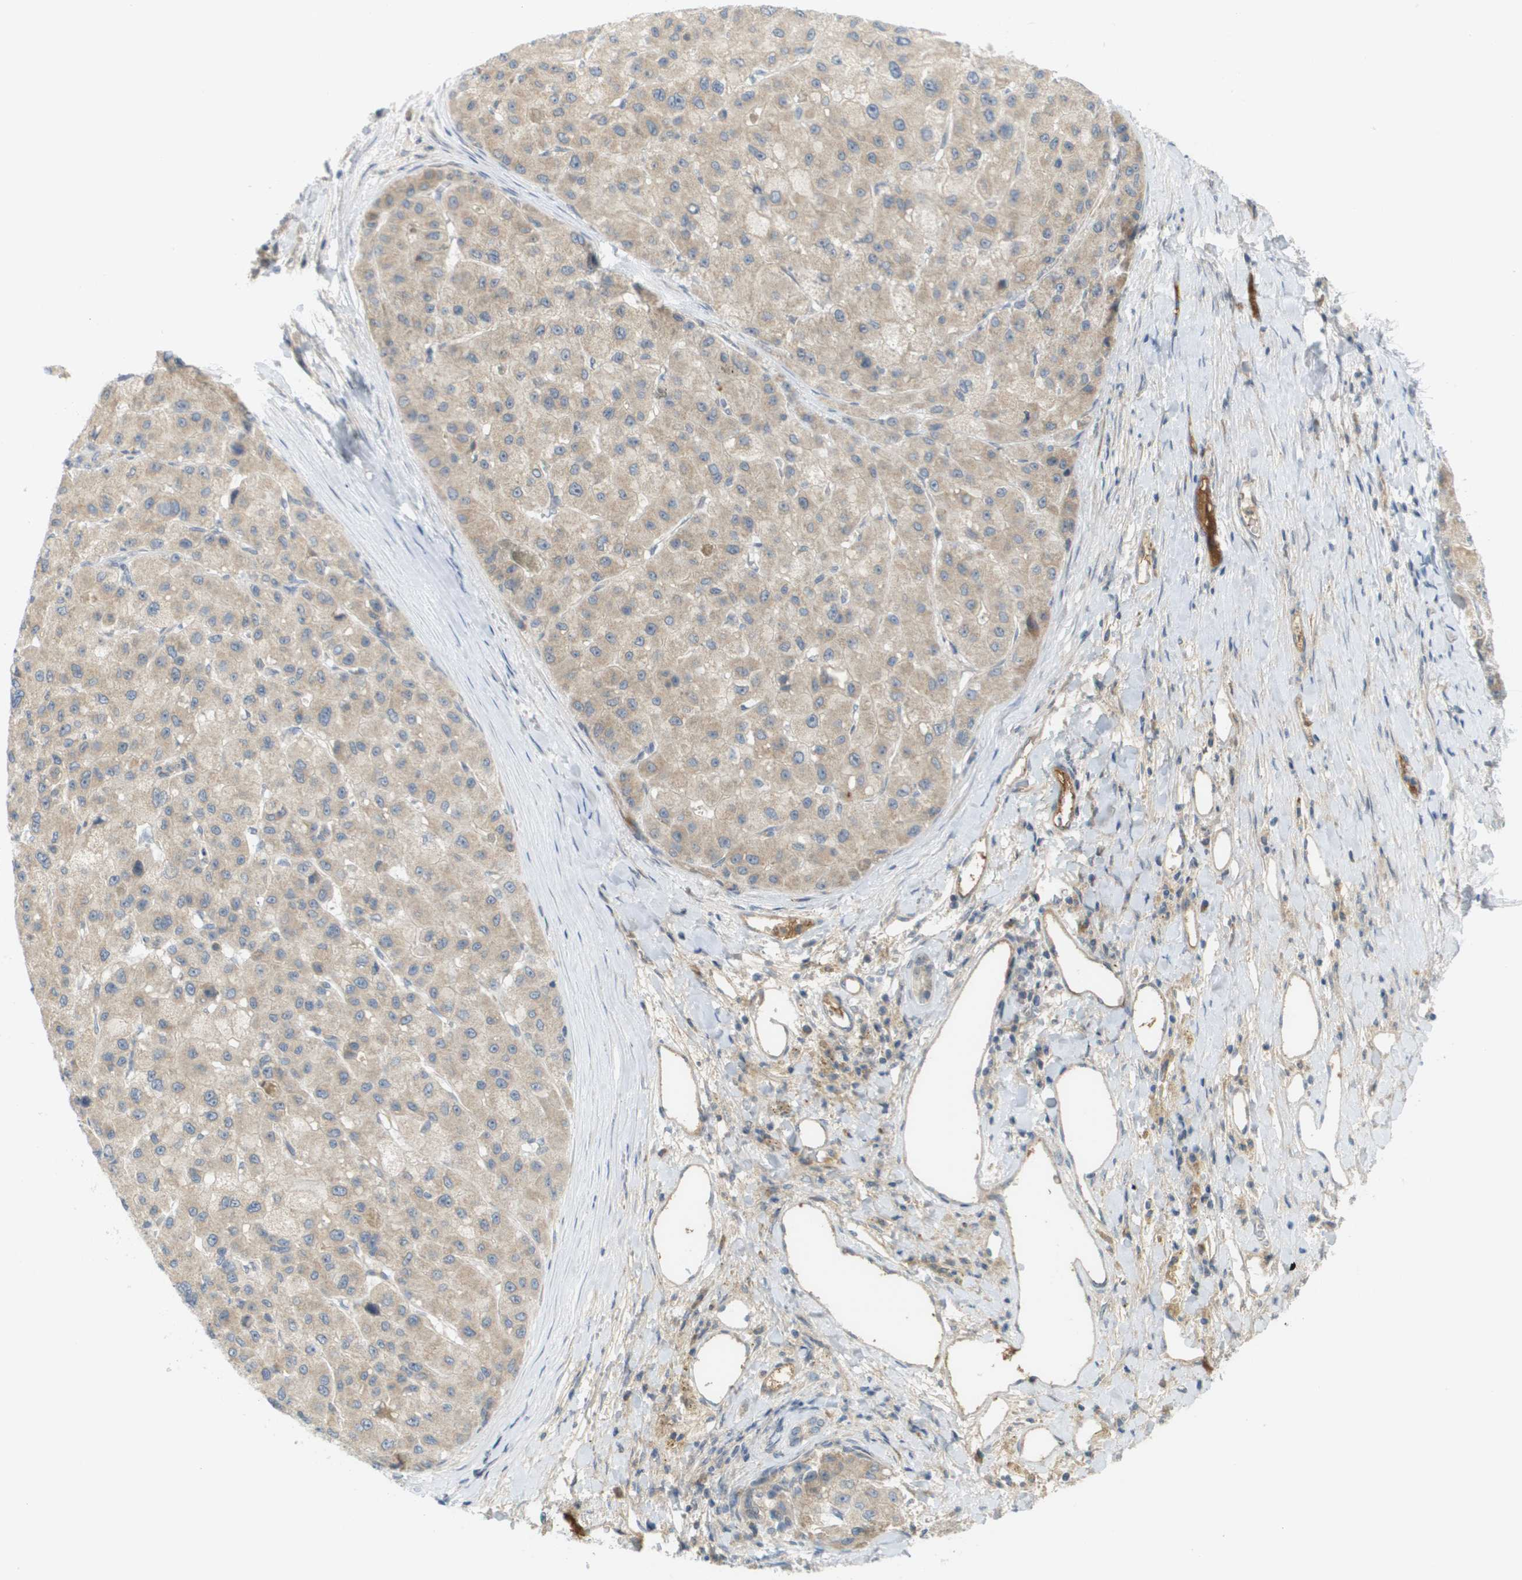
{"staining": {"intensity": "weak", "quantity": ">75%", "location": "cytoplasmic/membranous"}, "tissue": "liver cancer", "cell_type": "Tumor cells", "image_type": "cancer", "snomed": [{"axis": "morphology", "description": "Carcinoma, Hepatocellular, NOS"}, {"axis": "topography", "description": "Liver"}], "caption": "A high-resolution image shows immunohistochemistry staining of liver cancer (hepatocellular carcinoma), which exhibits weak cytoplasmic/membranous expression in approximately >75% of tumor cells.", "gene": "PROC", "patient": {"sex": "male", "age": 80}}